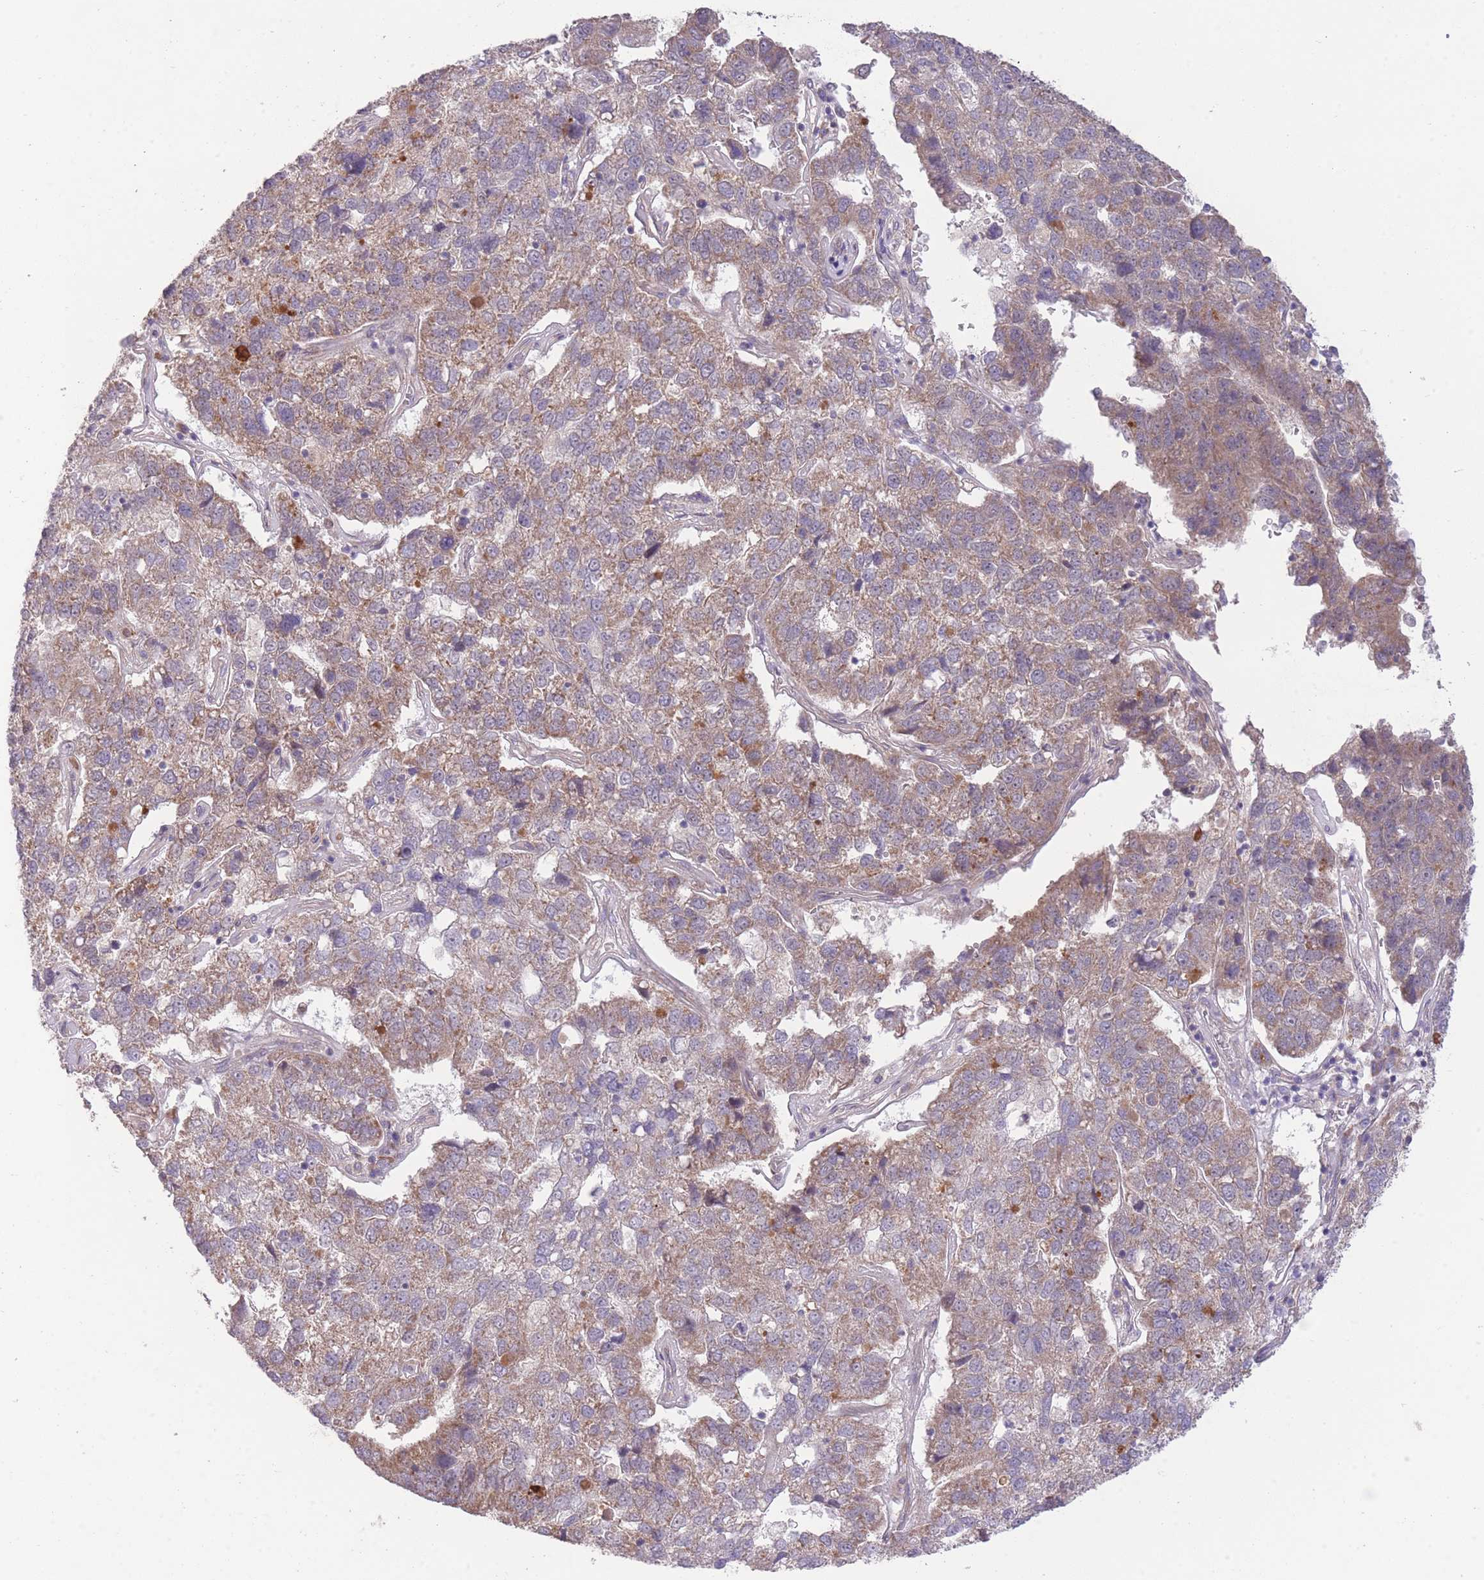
{"staining": {"intensity": "weak", "quantity": ">75%", "location": "cytoplasmic/membranous"}, "tissue": "pancreatic cancer", "cell_type": "Tumor cells", "image_type": "cancer", "snomed": [{"axis": "morphology", "description": "Adenocarcinoma, NOS"}, {"axis": "topography", "description": "Pancreas"}], "caption": "There is low levels of weak cytoplasmic/membranous positivity in tumor cells of pancreatic cancer, as demonstrated by immunohistochemical staining (brown color).", "gene": "ELOA2", "patient": {"sex": "female", "age": 61}}